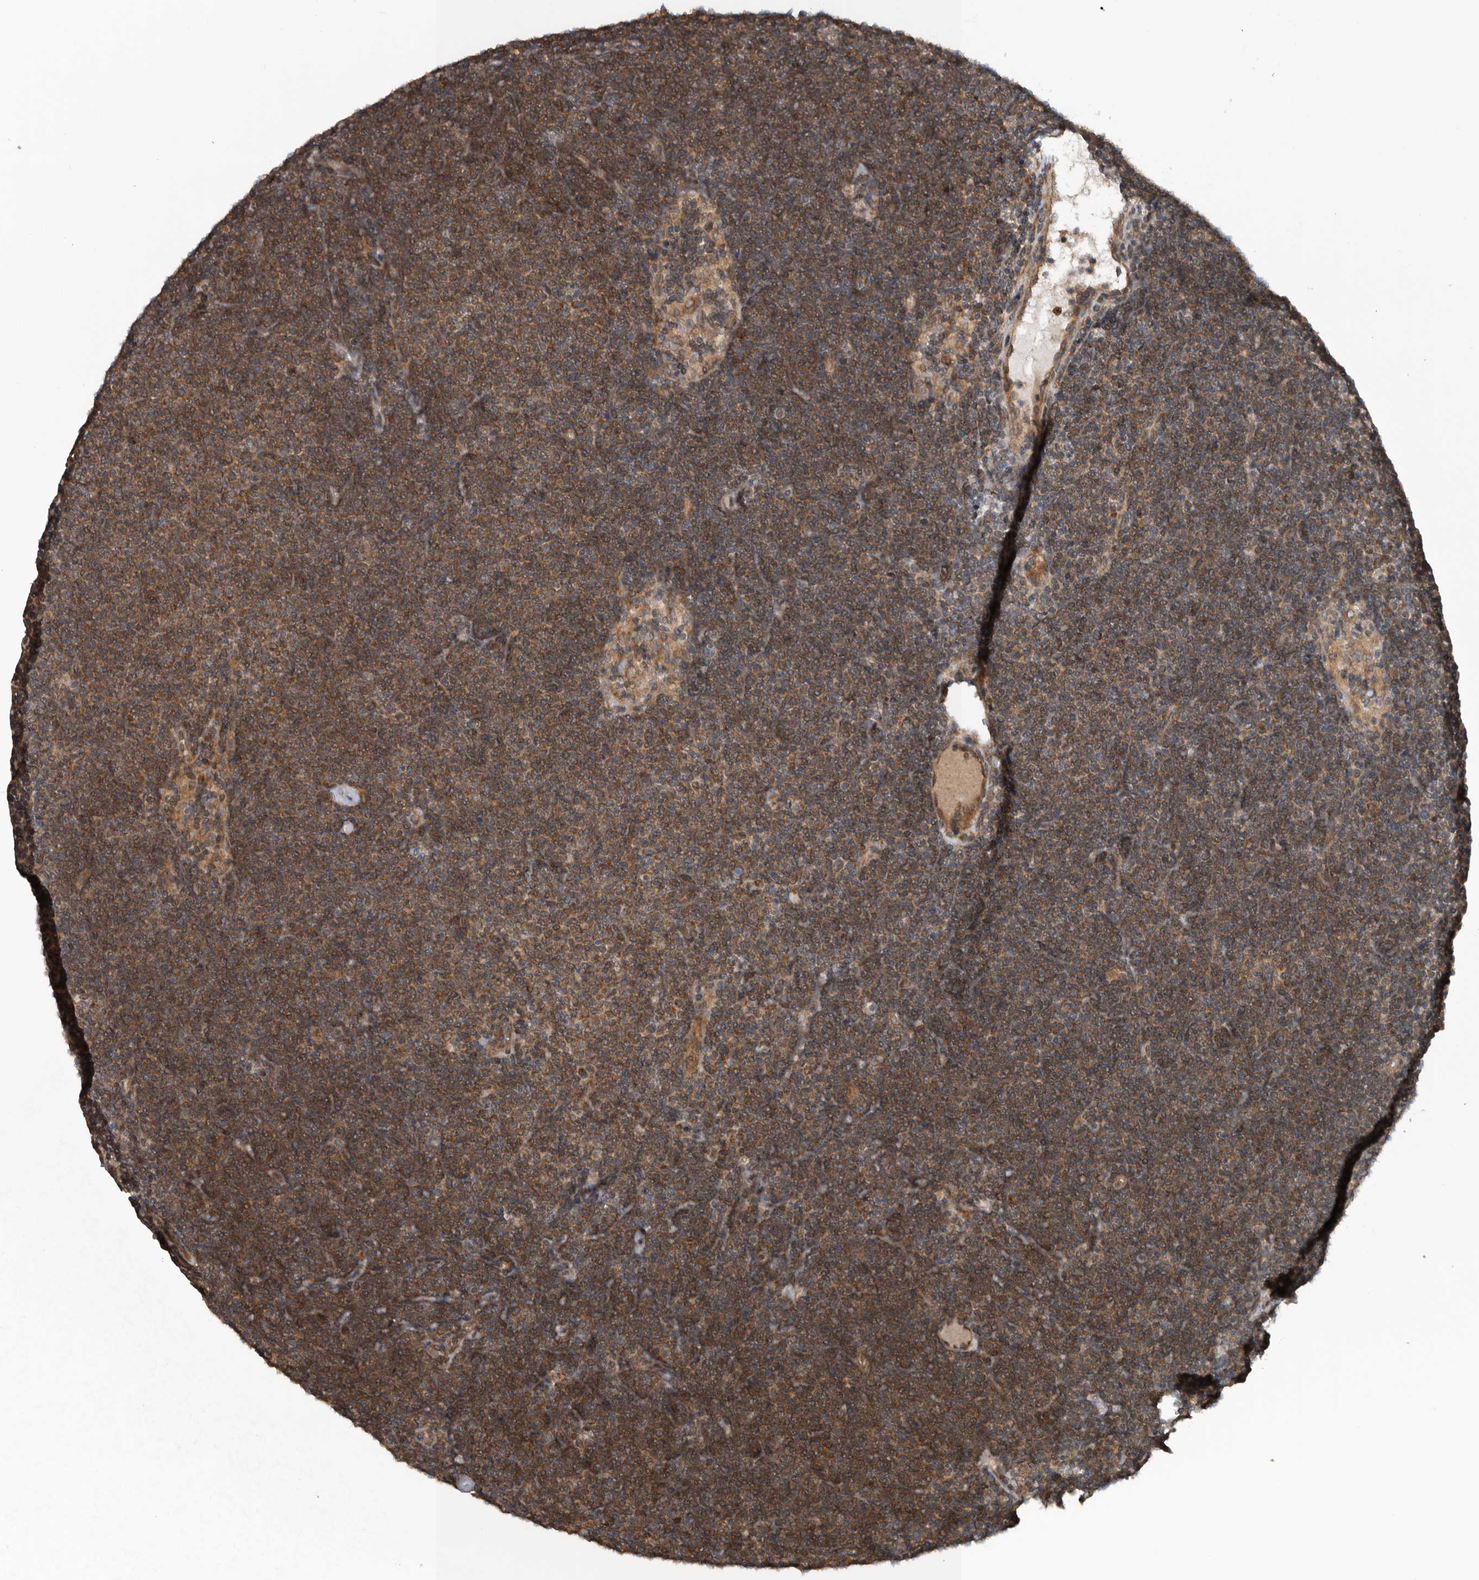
{"staining": {"intensity": "moderate", "quantity": ">75%", "location": "cytoplasmic/membranous"}, "tissue": "lymphoma", "cell_type": "Tumor cells", "image_type": "cancer", "snomed": [{"axis": "morphology", "description": "Malignant lymphoma, non-Hodgkin's type, Low grade"}, {"axis": "topography", "description": "Lymph node"}], "caption": "Tumor cells demonstrate medium levels of moderate cytoplasmic/membranous positivity in approximately >75% of cells in human lymphoma. (DAB (3,3'-diaminobenzidine) = brown stain, brightfield microscopy at high magnification).", "gene": "AMFR", "patient": {"sex": "female", "age": 53}}